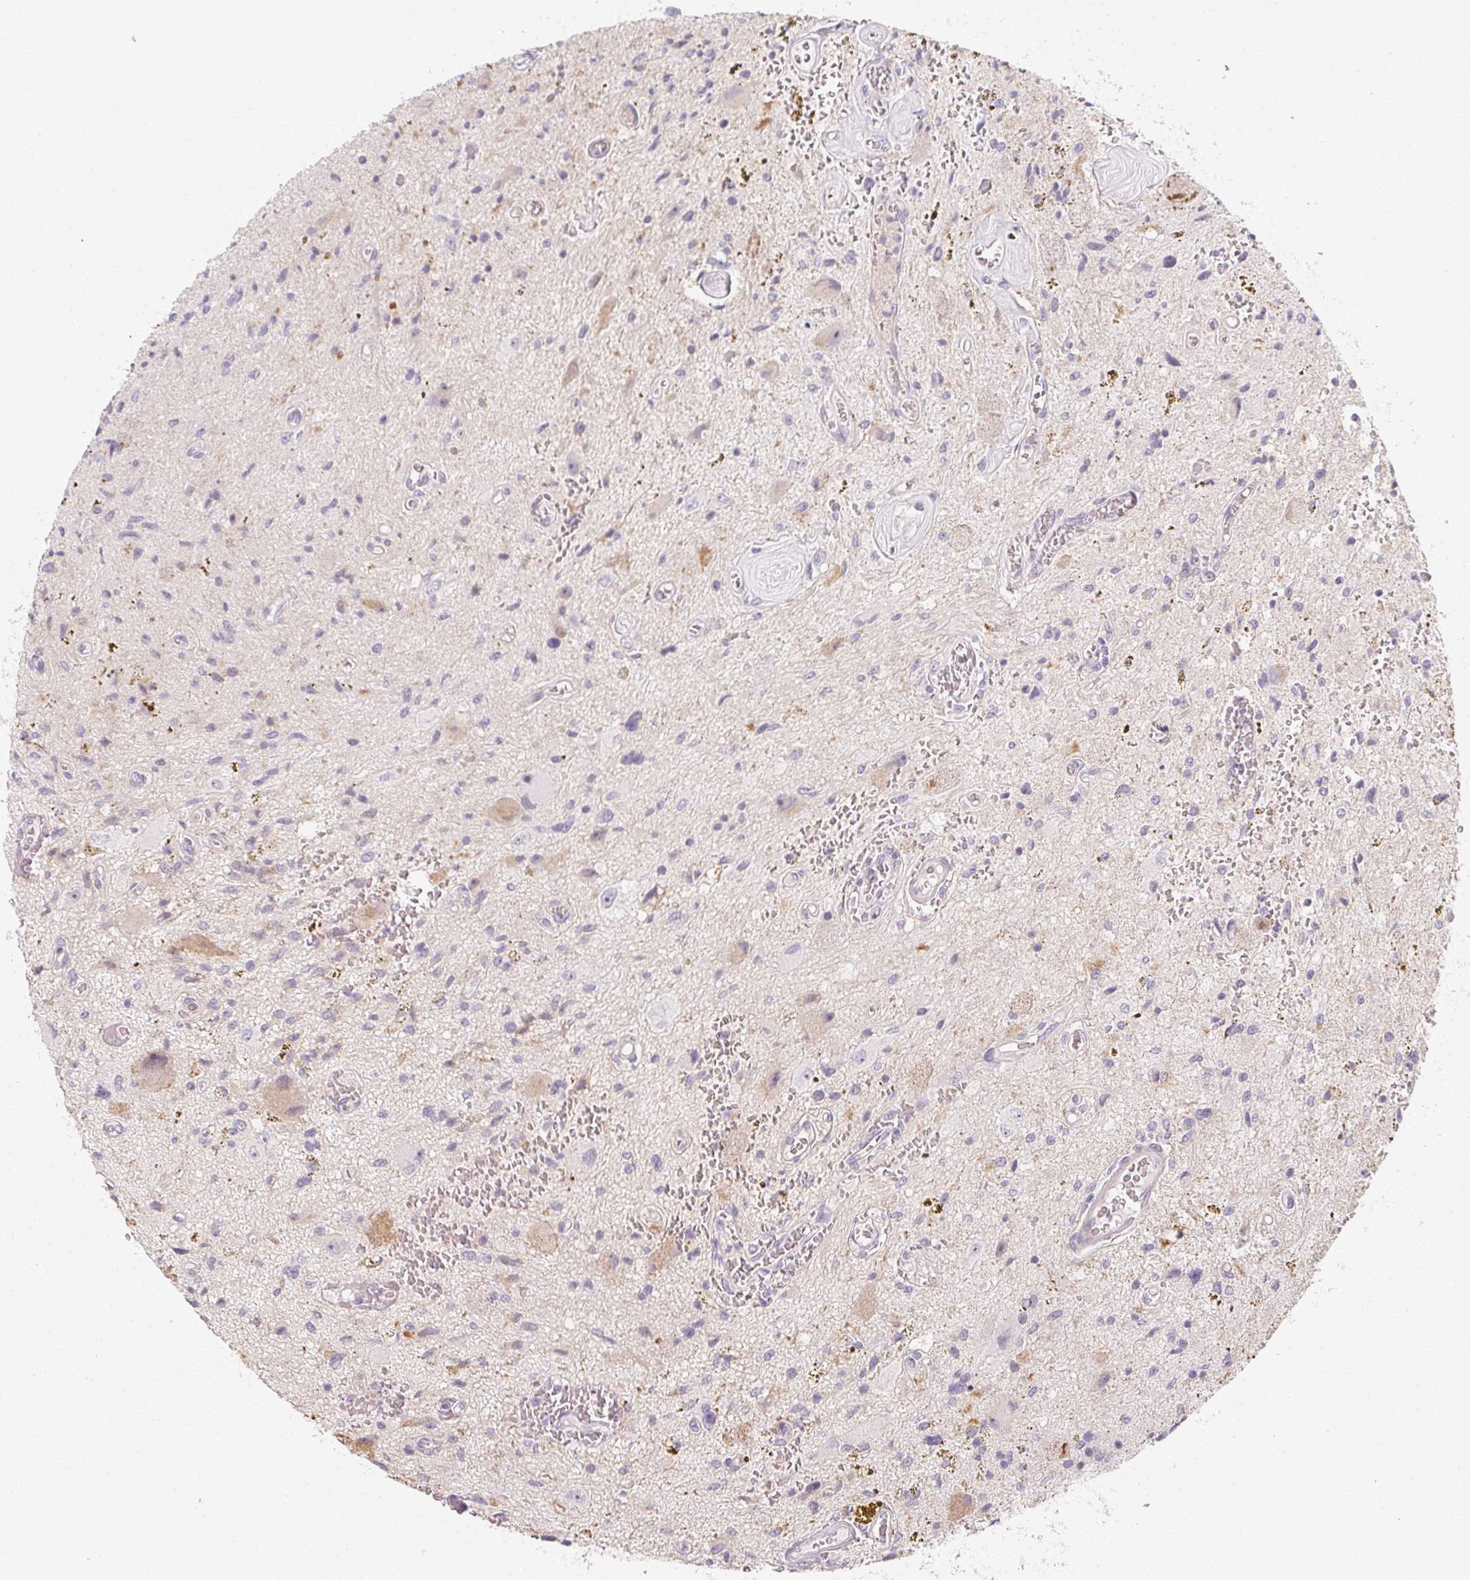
{"staining": {"intensity": "negative", "quantity": "none", "location": "none"}, "tissue": "glioma", "cell_type": "Tumor cells", "image_type": "cancer", "snomed": [{"axis": "morphology", "description": "Glioma, malignant, Low grade"}, {"axis": "topography", "description": "Cerebellum"}], "caption": "Immunohistochemical staining of human malignant glioma (low-grade) shows no significant expression in tumor cells.", "gene": "LRRC23", "patient": {"sex": "female", "age": 14}}